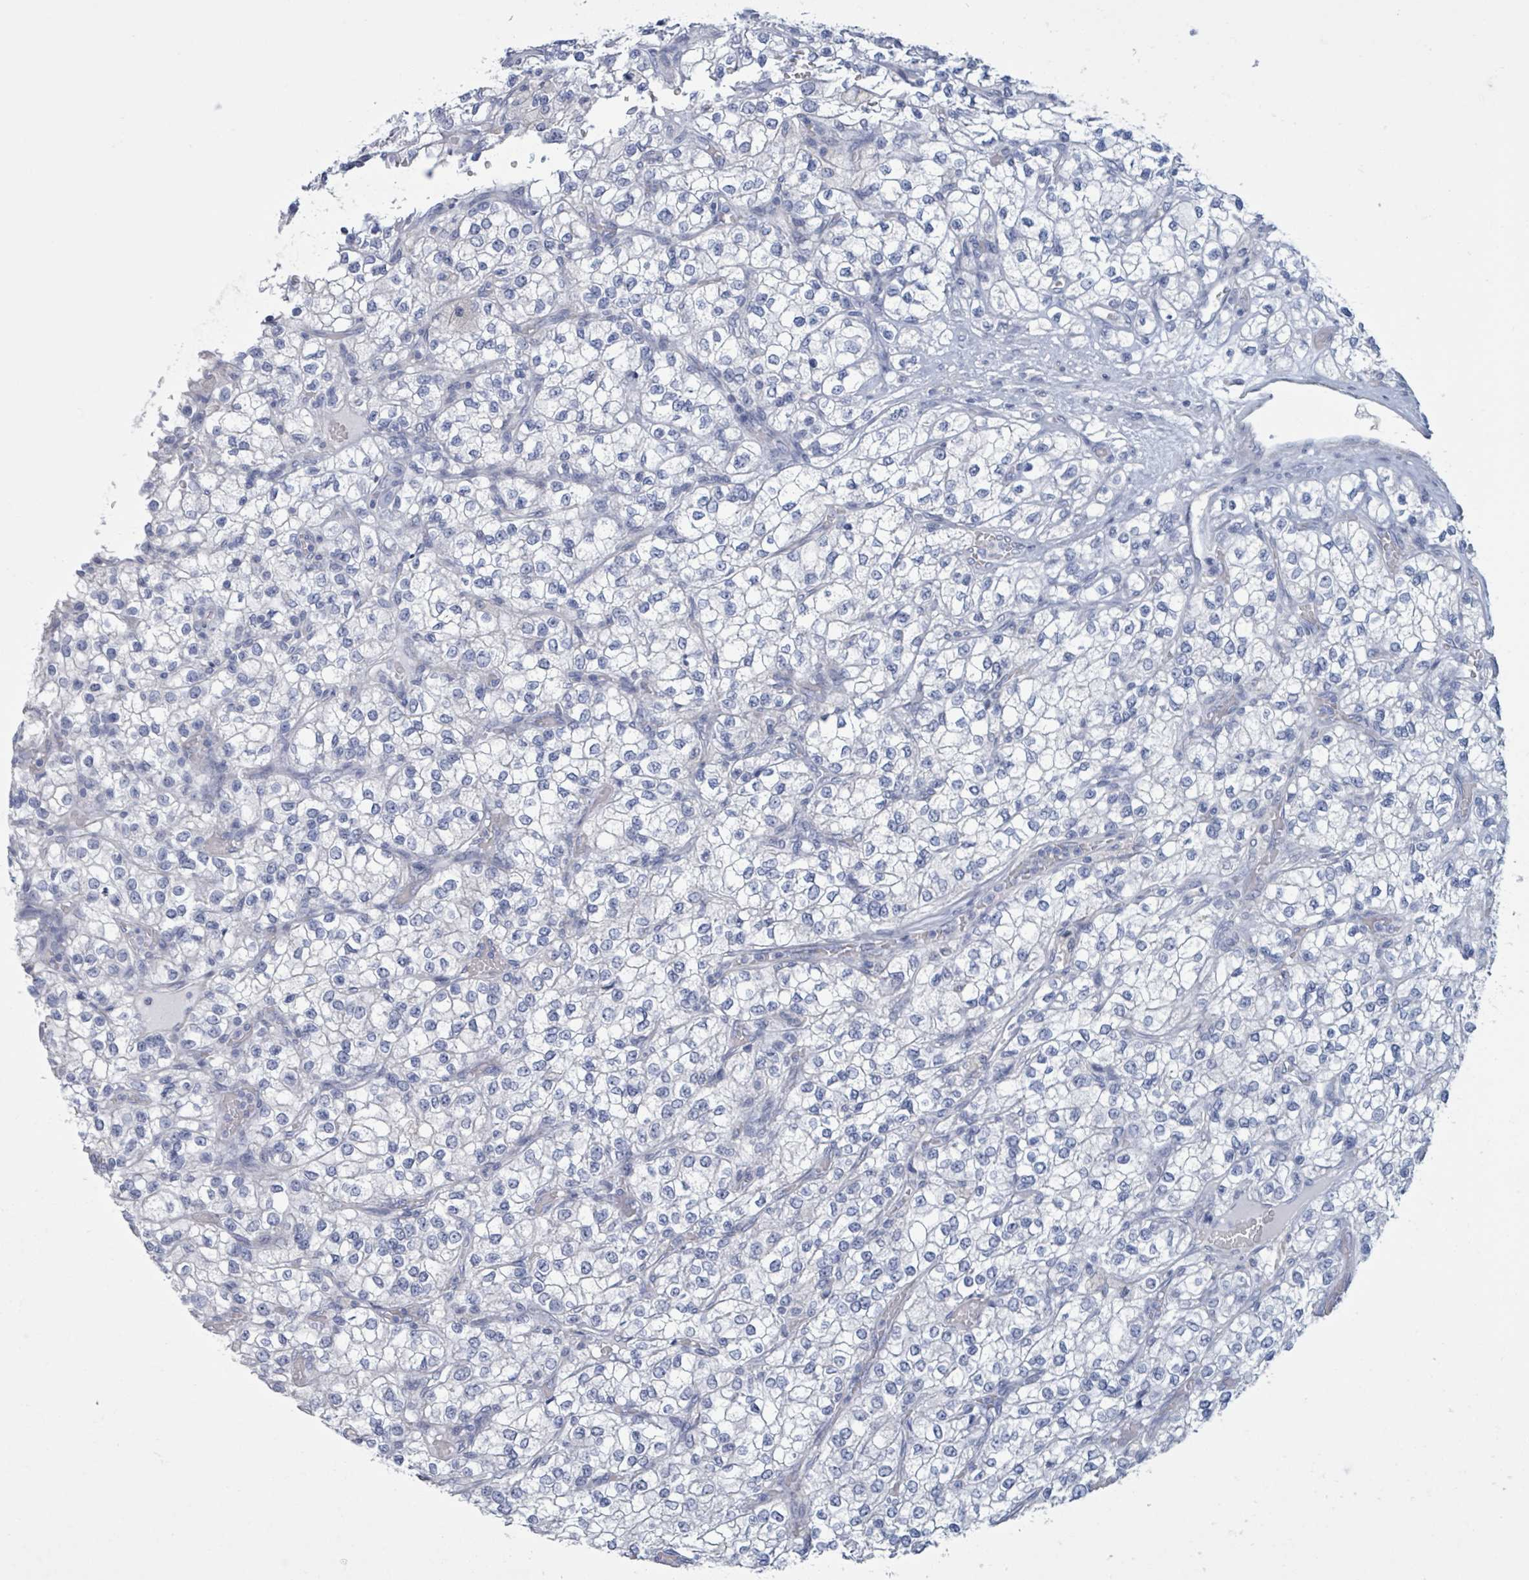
{"staining": {"intensity": "negative", "quantity": "none", "location": "none"}, "tissue": "renal cancer", "cell_type": "Tumor cells", "image_type": "cancer", "snomed": [{"axis": "morphology", "description": "Adenocarcinoma, NOS"}, {"axis": "topography", "description": "Kidney"}], "caption": "Immunohistochemistry (IHC) image of human adenocarcinoma (renal) stained for a protein (brown), which demonstrates no positivity in tumor cells.", "gene": "CT45A5", "patient": {"sex": "male", "age": 80}}